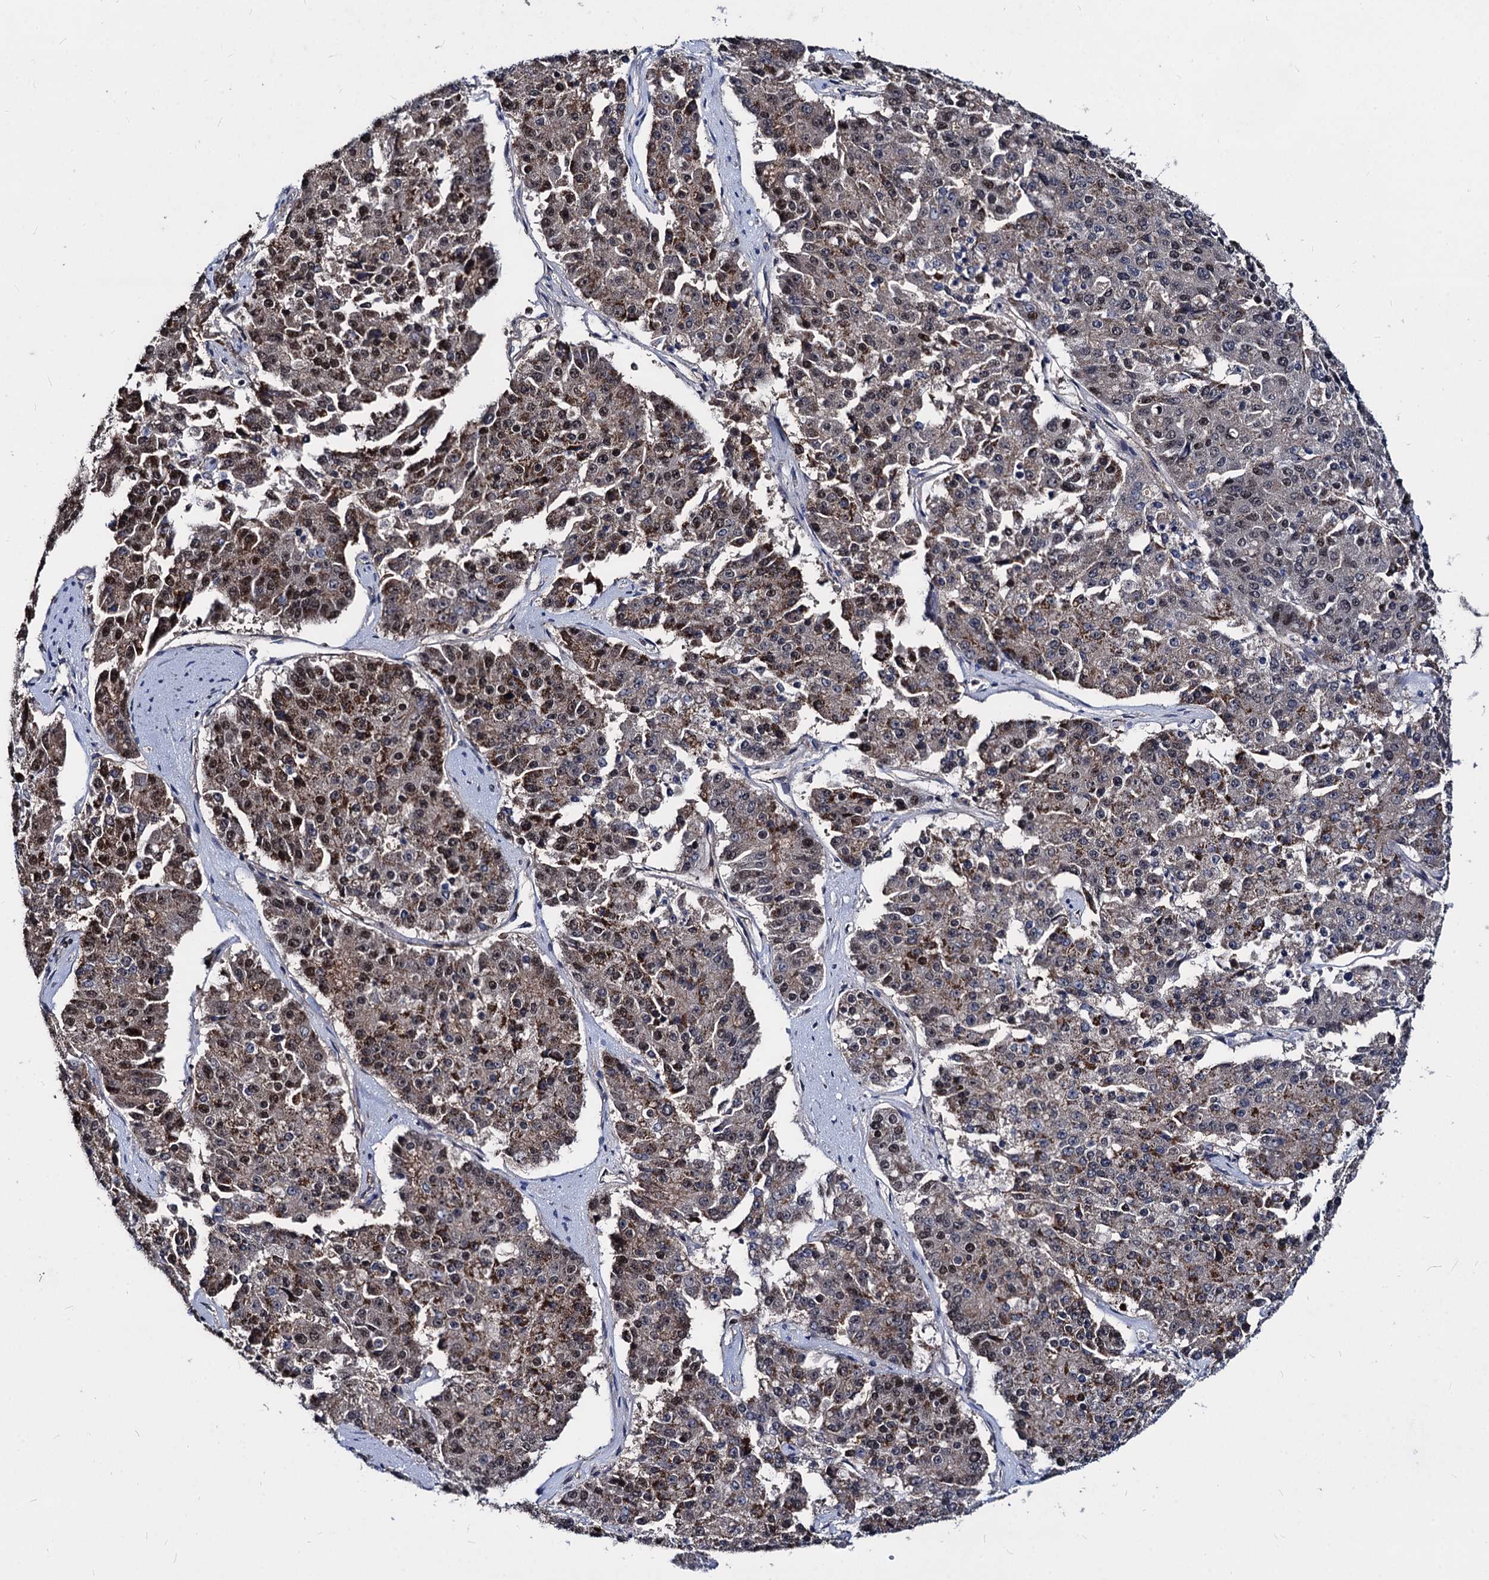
{"staining": {"intensity": "moderate", "quantity": "25%-75%", "location": "cytoplasmic/membranous,nuclear"}, "tissue": "pancreatic cancer", "cell_type": "Tumor cells", "image_type": "cancer", "snomed": [{"axis": "morphology", "description": "Adenocarcinoma, NOS"}, {"axis": "topography", "description": "Pancreas"}], "caption": "DAB (3,3'-diaminobenzidine) immunohistochemical staining of pancreatic cancer displays moderate cytoplasmic/membranous and nuclear protein staining in about 25%-75% of tumor cells.", "gene": "GALNT11", "patient": {"sex": "male", "age": 50}}